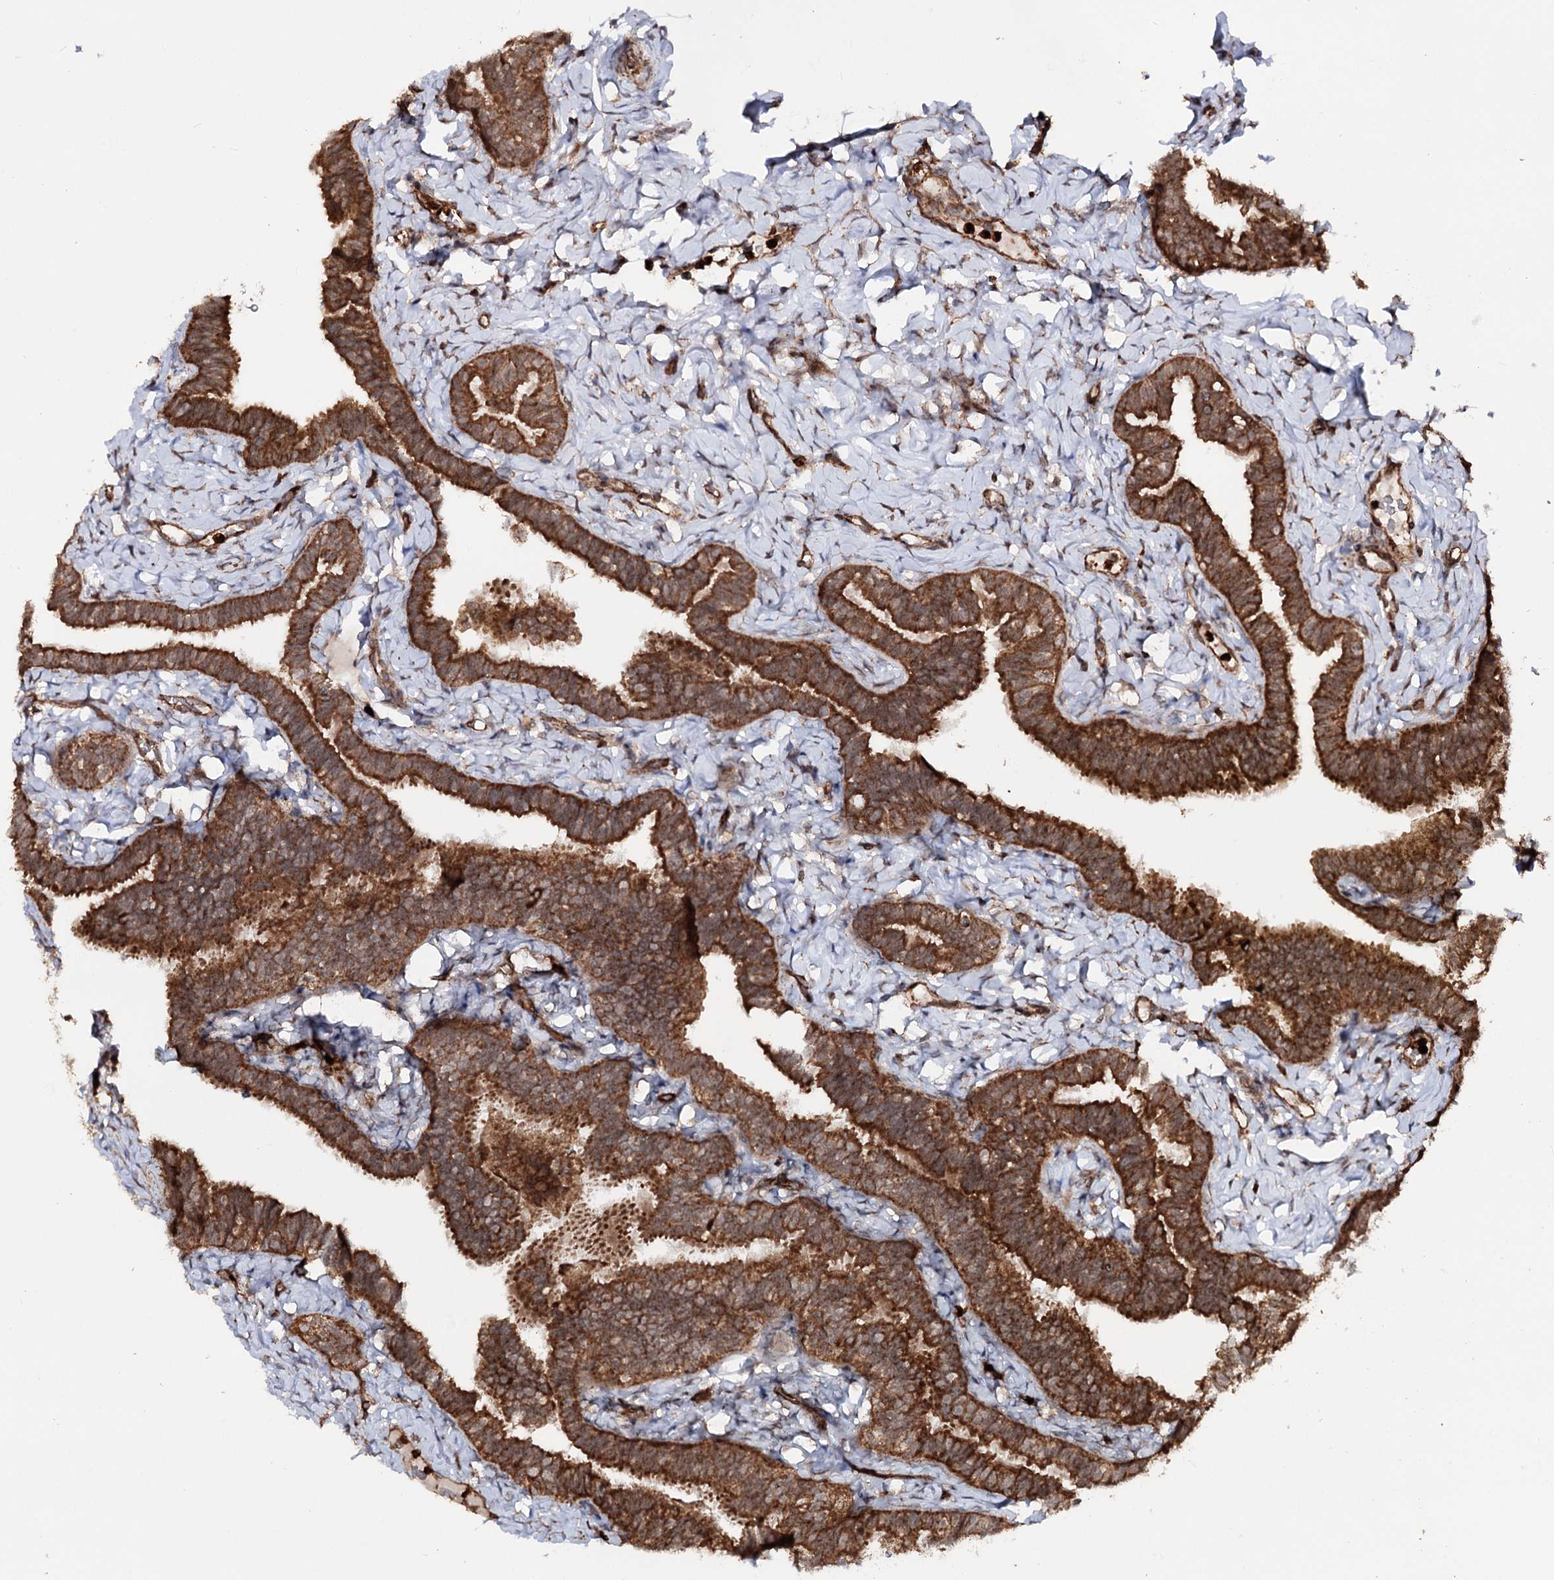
{"staining": {"intensity": "strong", "quantity": ">75%", "location": "cytoplasmic/membranous"}, "tissue": "fallopian tube", "cell_type": "Glandular cells", "image_type": "normal", "snomed": [{"axis": "morphology", "description": "Normal tissue, NOS"}, {"axis": "topography", "description": "Fallopian tube"}], "caption": "Immunohistochemical staining of normal fallopian tube displays high levels of strong cytoplasmic/membranous positivity in about >75% of glandular cells. Nuclei are stained in blue.", "gene": "FGFR1OP2", "patient": {"sex": "female", "age": 65}}